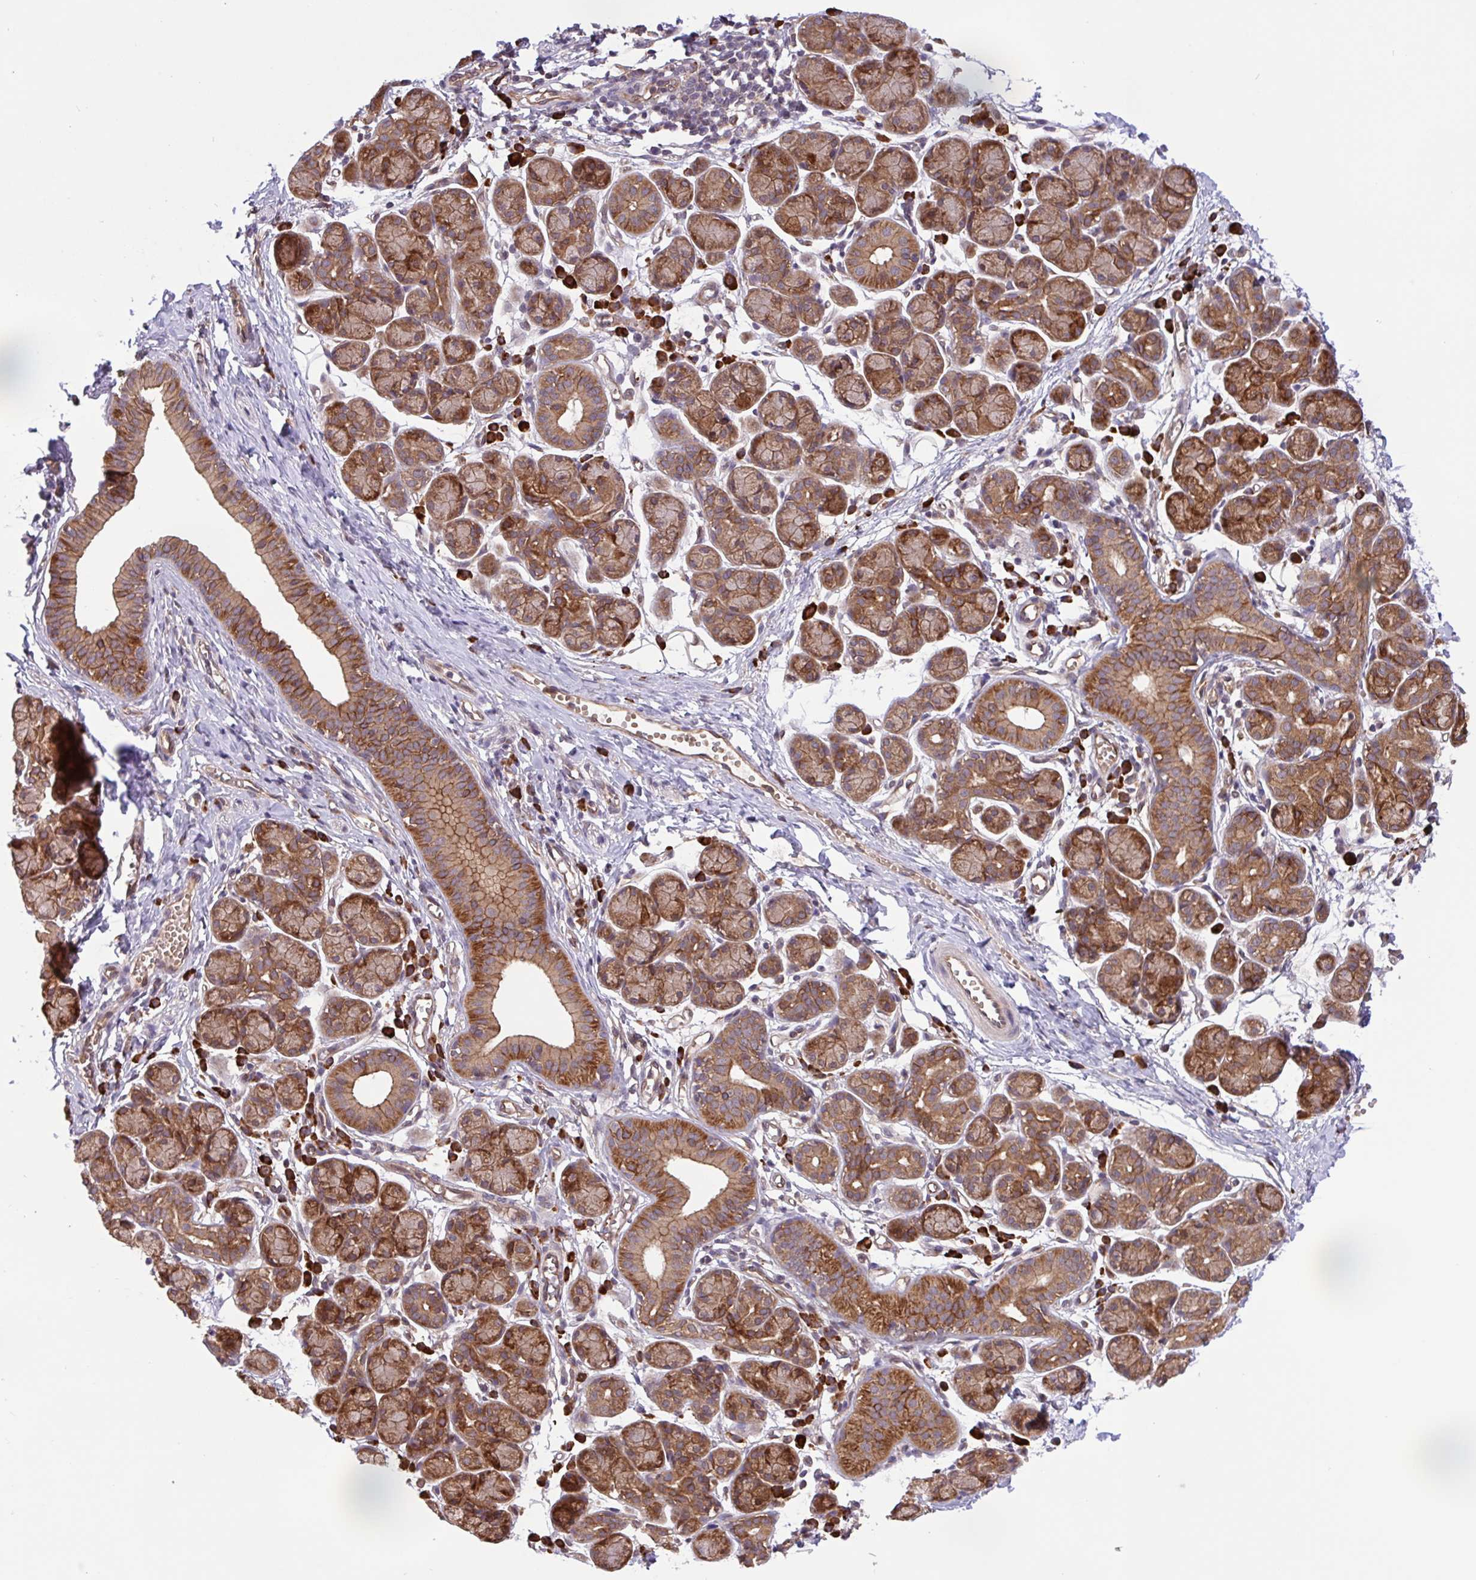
{"staining": {"intensity": "moderate", "quantity": ">75%", "location": "cytoplasmic/membranous"}, "tissue": "salivary gland", "cell_type": "Glandular cells", "image_type": "normal", "snomed": [{"axis": "morphology", "description": "Normal tissue, NOS"}, {"axis": "morphology", "description": "Inflammation, NOS"}, {"axis": "topography", "description": "Lymph node"}, {"axis": "topography", "description": "Salivary gland"}], "caption": "The immunohistochemical stain shows moderate cytoplasmic/membranous expression in glandular cells of normal salivary gland. The protein of interest is stained brown, and the nuclei are stained in blue (DAB IHC with brightfield microscopy, high magnification).", "gene": "INTS10", "patient": {"sex": "male", "age": 3}}